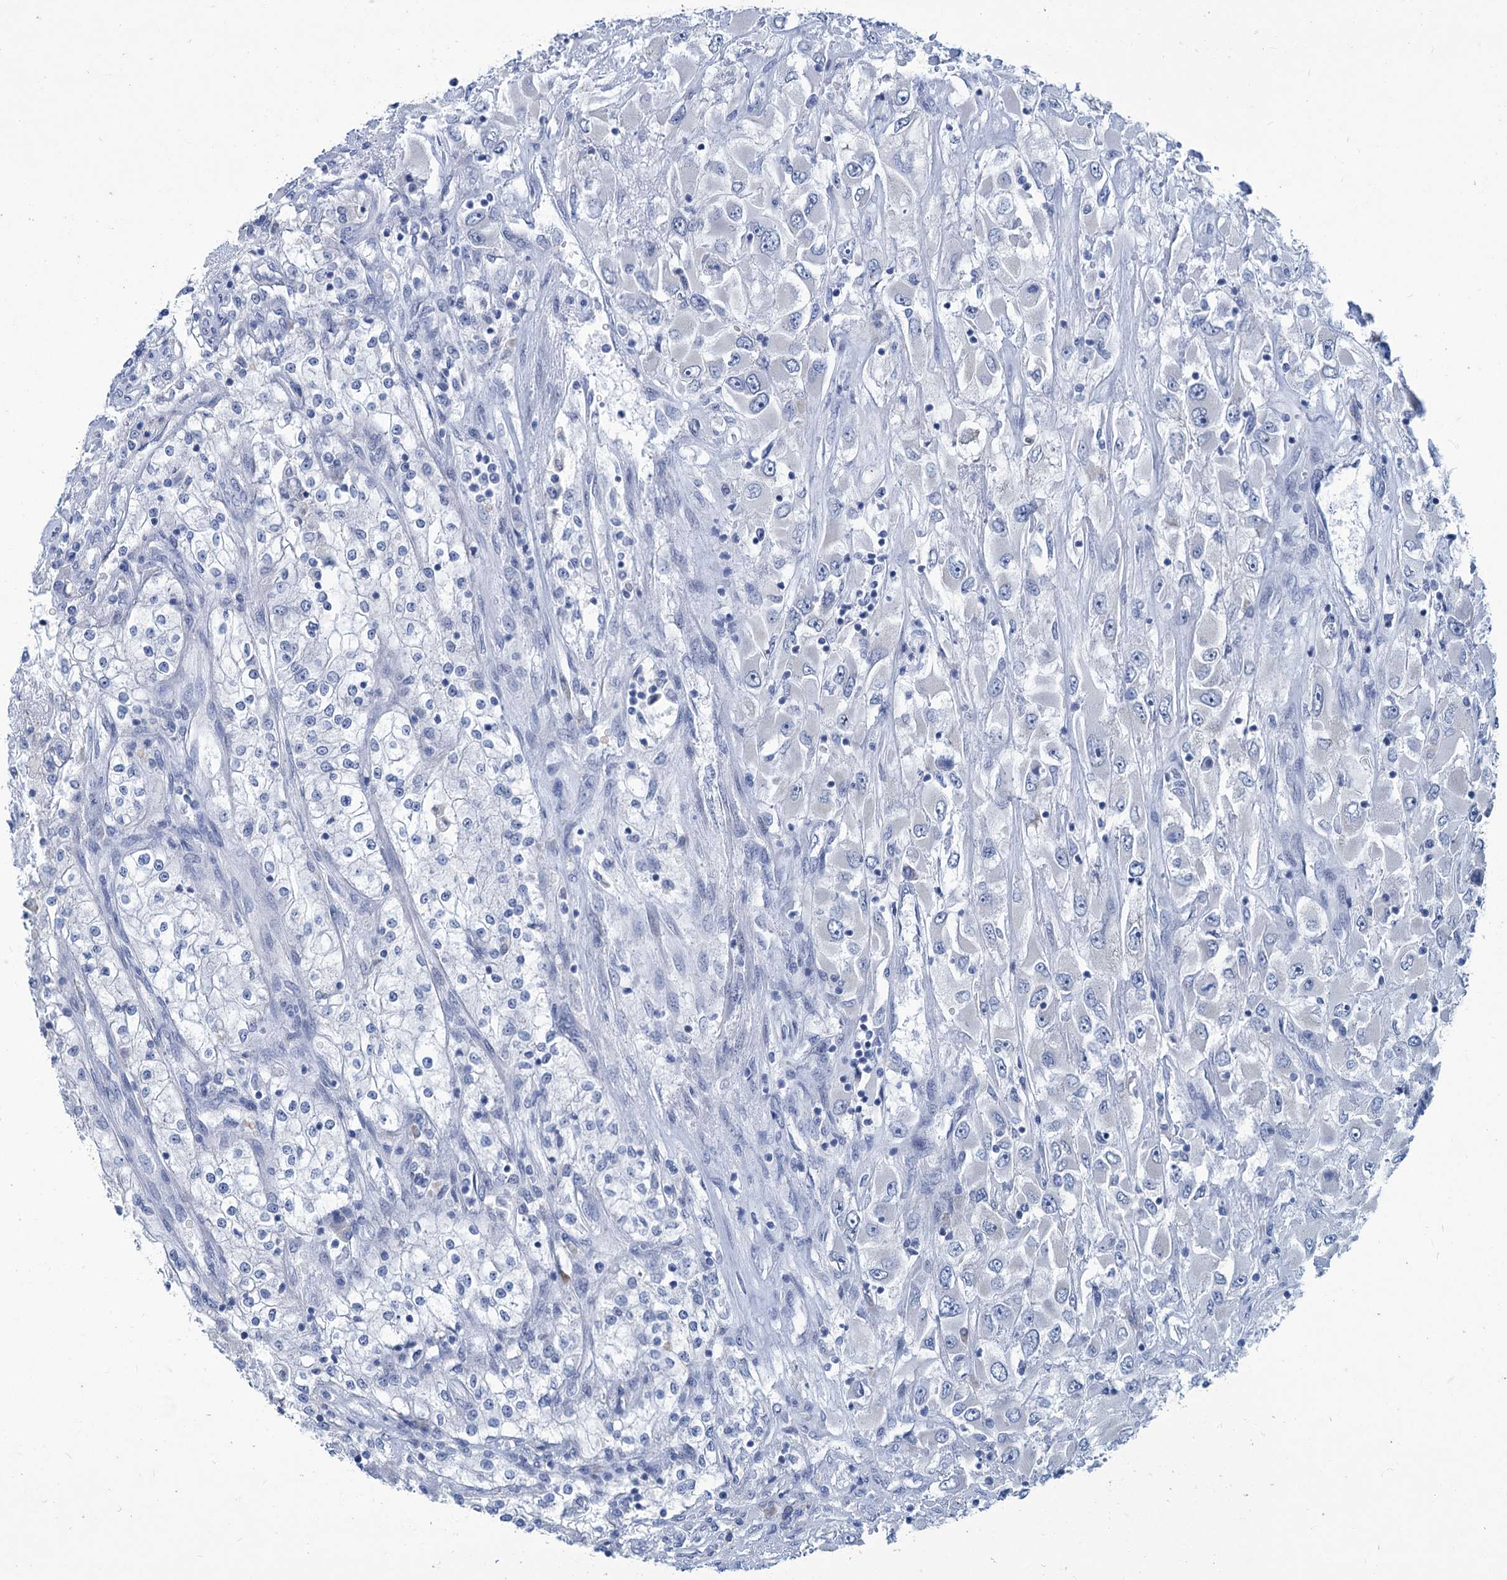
{"staining": {"intensity": "negative", "quantity": "none", "location": "none"}, "tissue": "renal cancer", "cell_type": "Tumor cells", "image_type": "cancer", "snomed": [{"axis": "morphology", "description": "Adenocarcinoma, NOS"}, {"axis": "topography", "description": "Kidney"}], "caption": "Tumor cells show no significant positivity in renal cancer (adenocarcinoma).", "gene": "NEU3", "patient": {"sex": "female", "age": 52}}